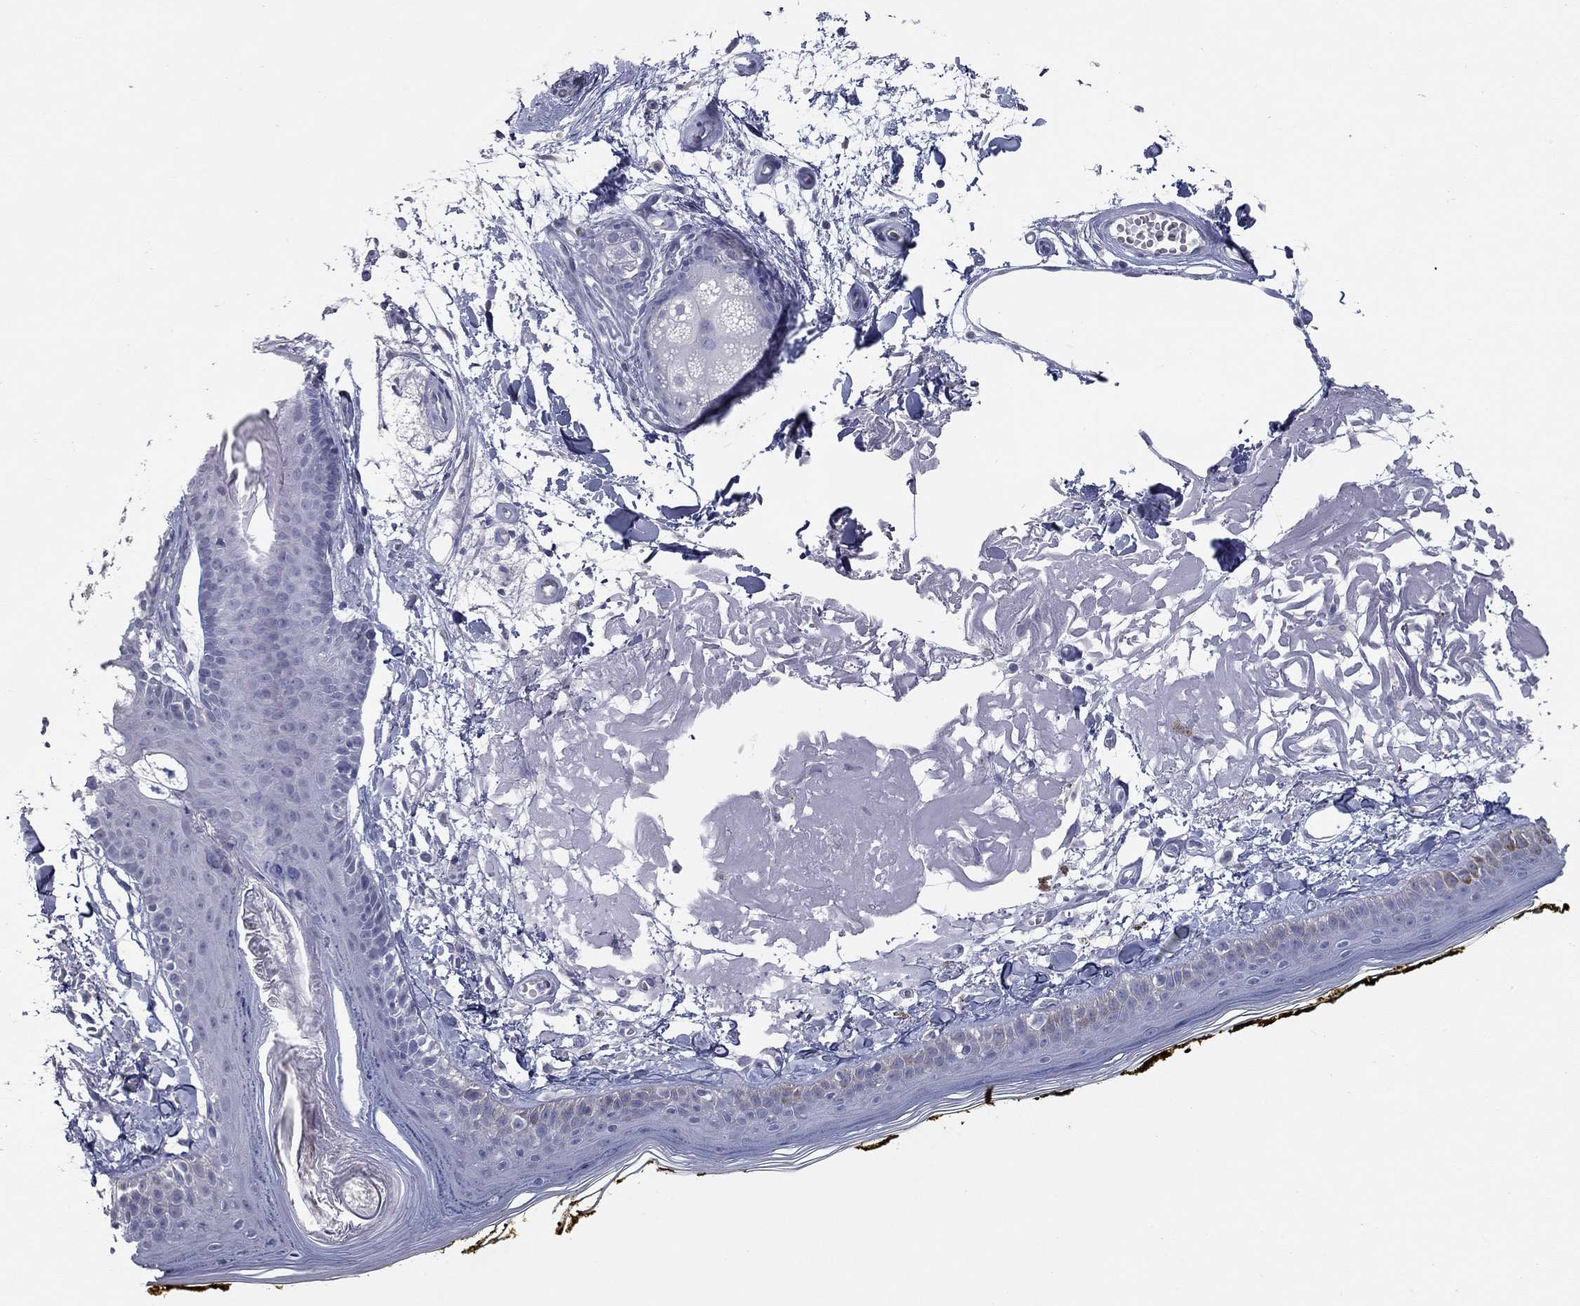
{"staining": {"intensity": "negative", "quantity": "none", "location": "none"}, "tissue": "skin", "cell_type": "Fibroblasts", "image_type": "normal", "snomed": [{"axis": "morphology", "description": "Normal tissue, NOS"}, {"axis": "topography", "description": "Skin"}], "caption": "Immunohistochemistry (IHC) micrograph of benign human skin stained for a protein (brown), which reveals no expression in fibroblasts. (Brightfield microscopy of DAB (3,3'-diaminobenzidine) immunohistochemistry at high magnification).", "gene": "TAC1", "patient": {"sex": "male", "age": 76}}